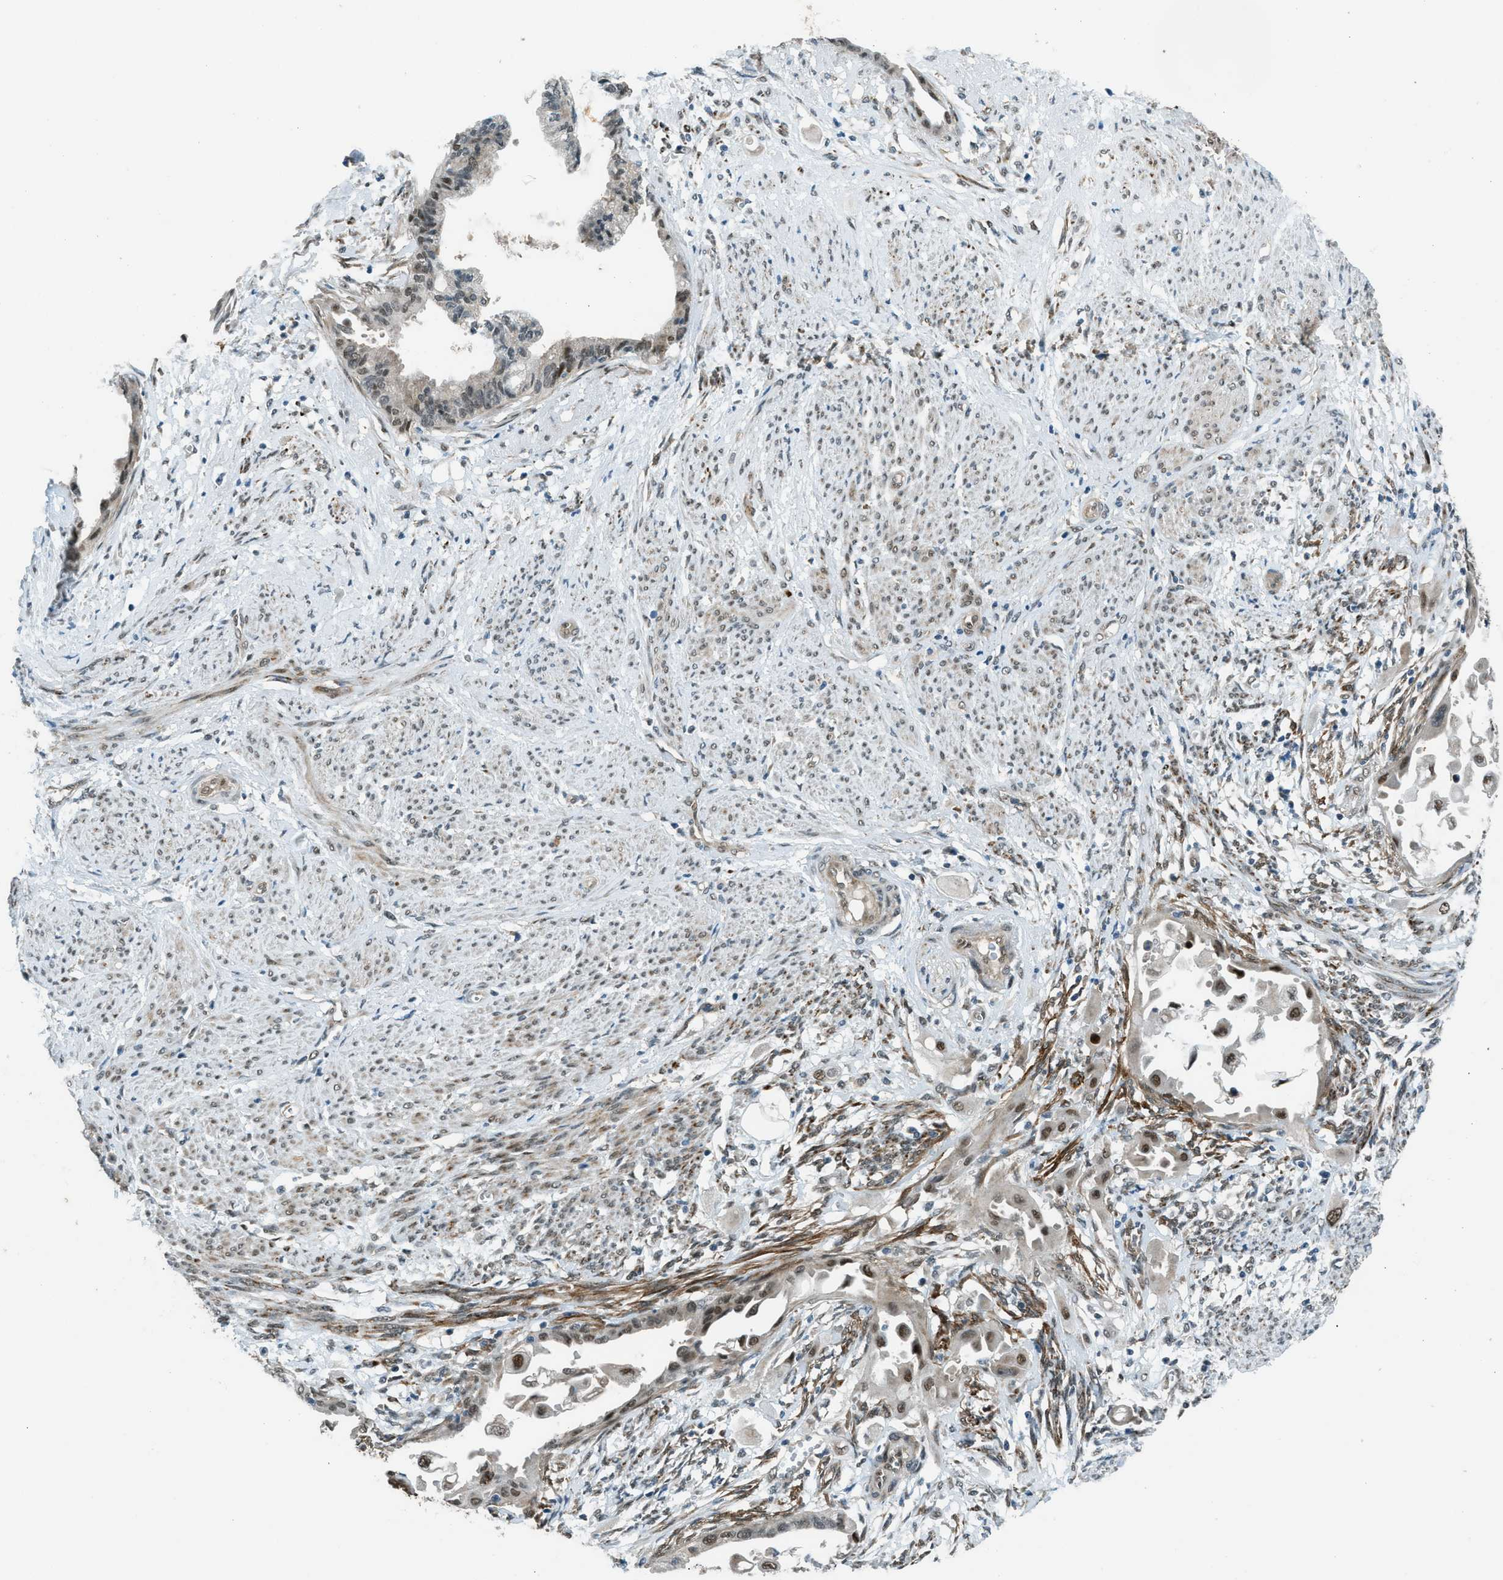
{"staining": {"intensity": "moderate", "quantity": "<25%", "location": "nuclear"}, "tissue": "cervical cancer", "cell_type": "Tumor cells", "image_type": "cancer", "snomed": [{"axis": "morphology", "description": "Normal tissue, NOS"}, {"axis": "morphology", "description": "Adenocarcinoma, NOS"}, {"axis": "topography", "description": "Cervix"}, {"axis": "topography", "description": "Endometrium"}], "caption": "A brown stain highlights moderate nuclear expression of a protein in cervical cancer tumor cells. The staining was performed using DAB to visualize the protein expression in brown, while the nuclei were stained in blue with hematoxylin (Magnification: 20x).", "gene": "NPEPL1", "patient": {"sex": "female", "age": 86}}